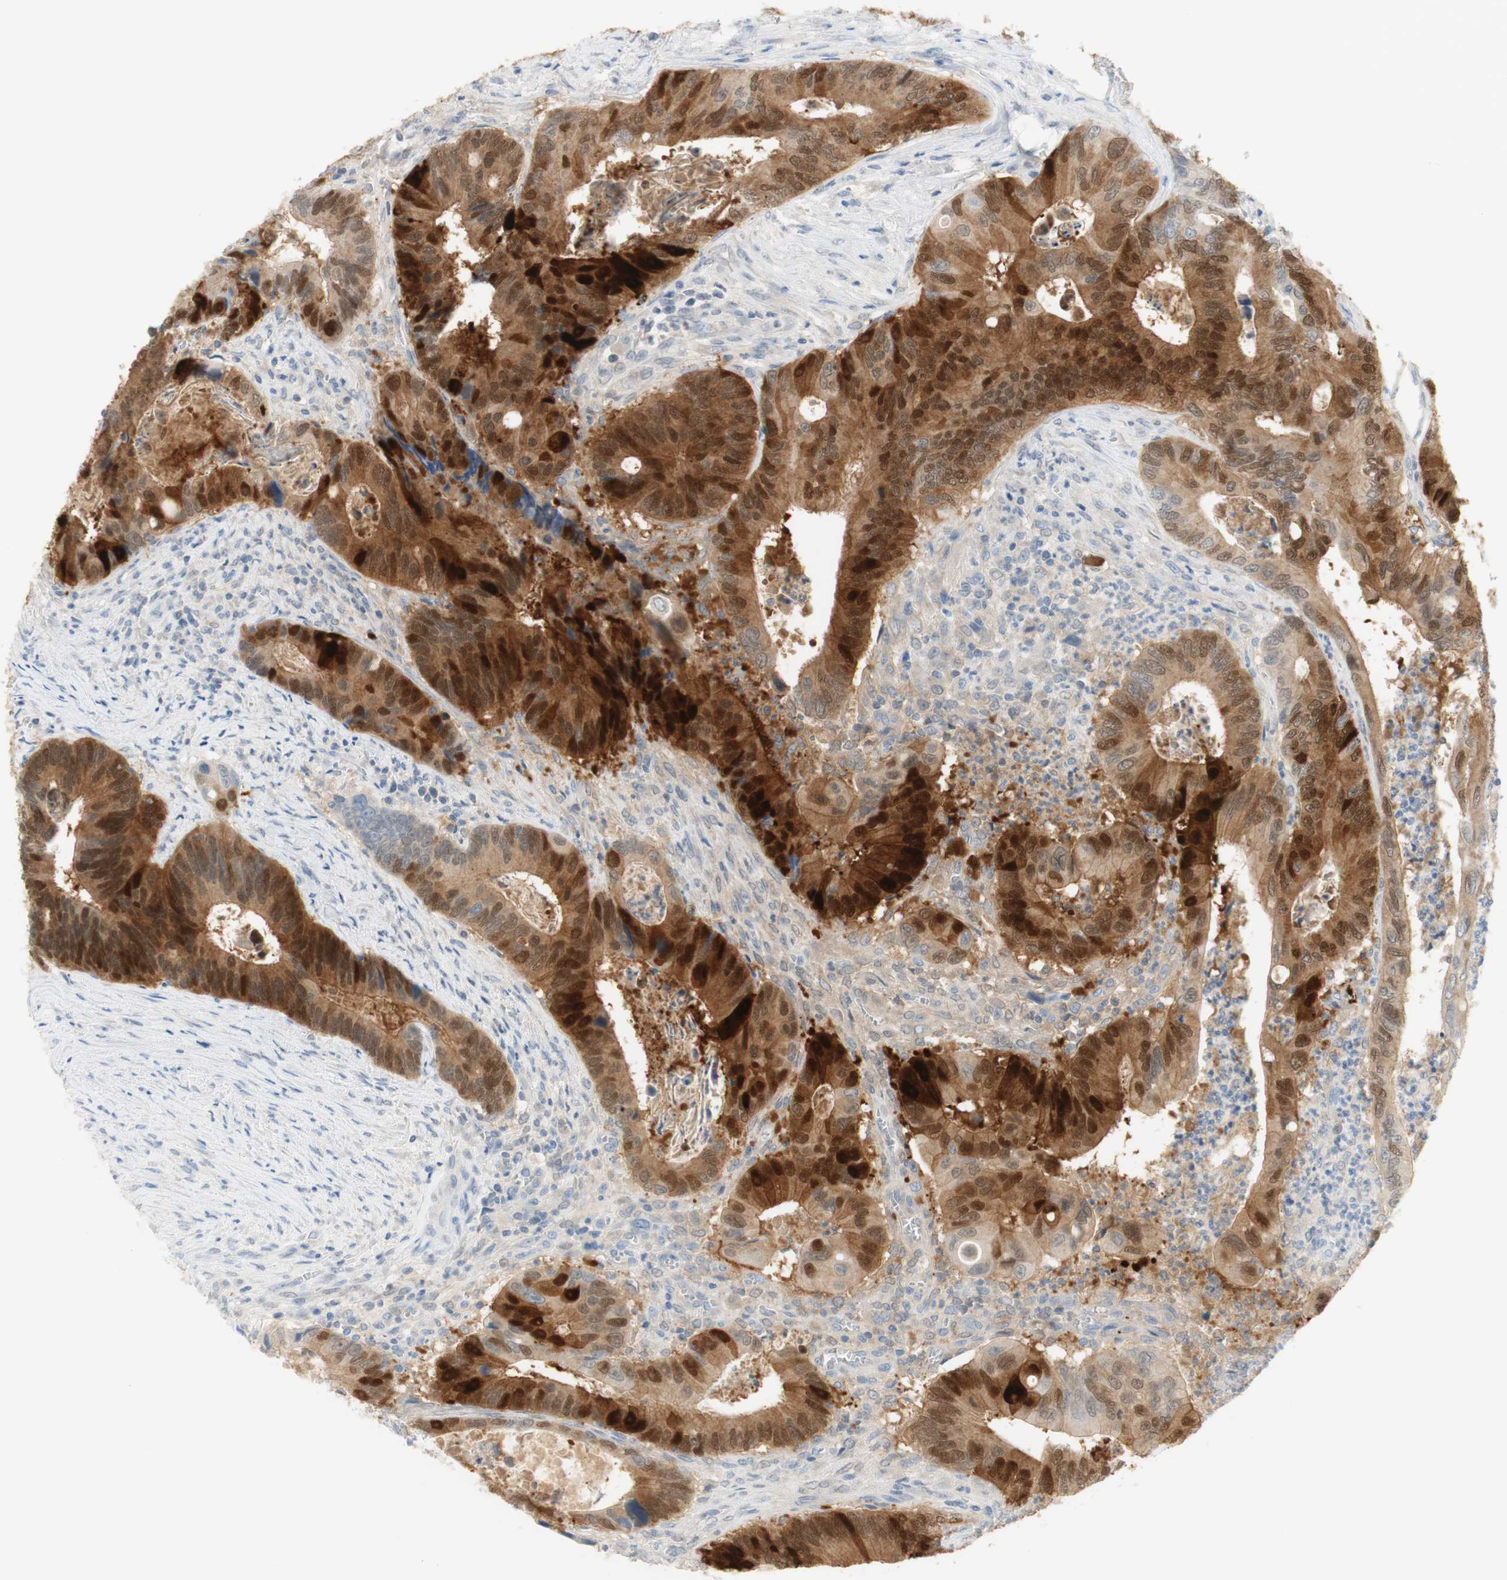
{"staining": {"intensity": "strong", "quantity": ">75%", "location": "cytoplasmic/membranous,nuclear"}, "tissue": "colorectal cancer", "cell_type": "Tumor cells", "image_type": "cancer", "snomed": [{"axis": "morphology", "description": "Inflammation, NOS"}, {"axis": "morphology", "description": "Adenocarcinoma, NOS"}, {"axis": "topography", "description": "Colon"}], "caption": "Tumor cells reveal strong cytoplasmic/membranous and nuclear expression in approximately >75% of cells in adenocarcinoma (colorectal).", "gene": "SELENBP1", "patient": {"sex": "male", "age": 72}}